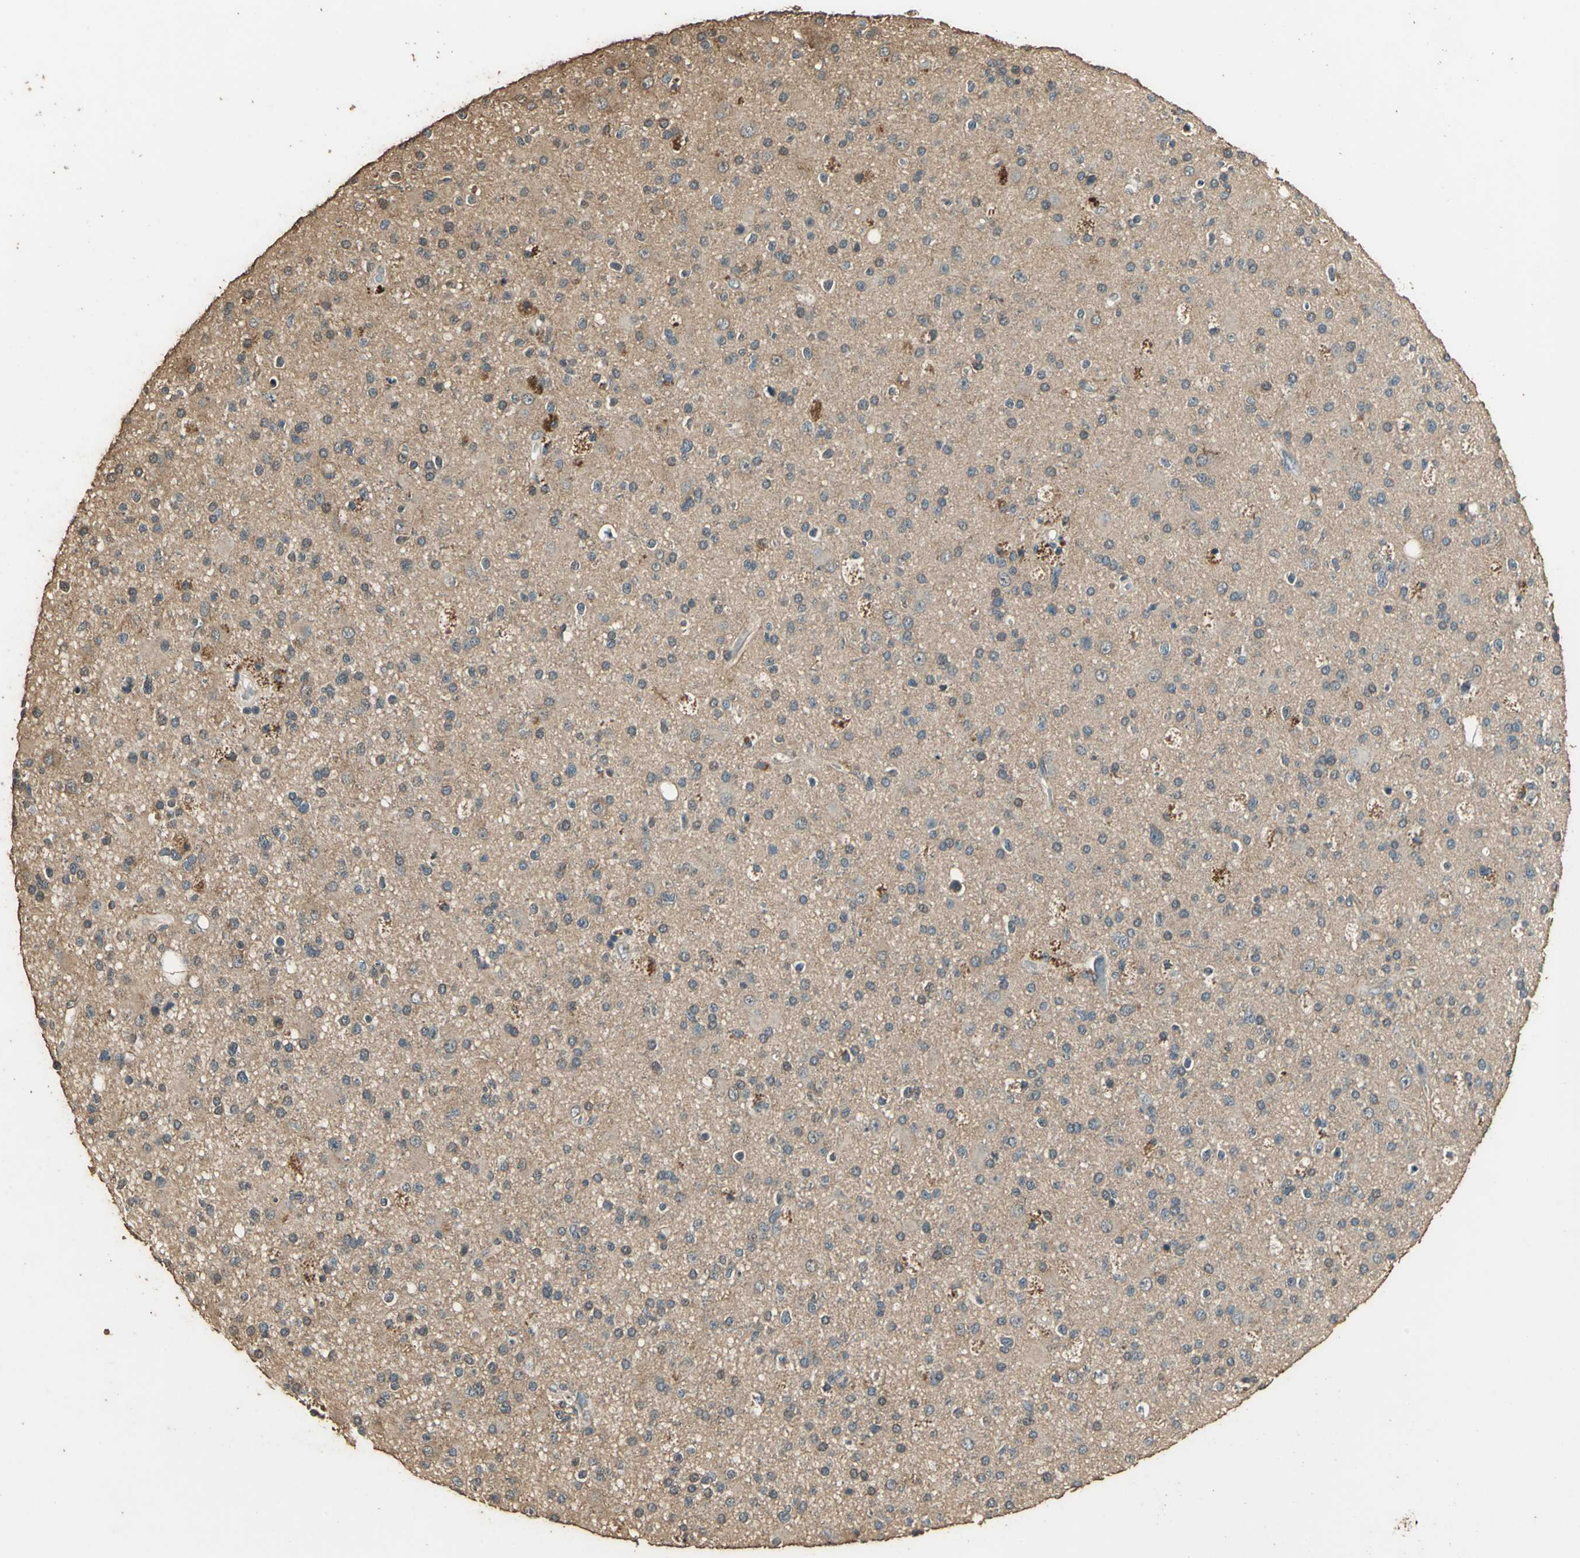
{"staining": {"intensity": "weak", "quantity": ">75%", "location": "cytoplasmic/membranous"}, "tissue": "glioma", "cell_type": "Tumor cells", "image_type": "cancer", "snomed": [{"axis": "morphology", "description": "Glioma, malignant, High grade"}, {"axis": "topography", "description": "Brain"}], "caption": "An immunohistochemistry photomicrograph of tumor tissue is shown. Protein staining in brown highlights weak cytoplasmic/membranous positivity in malignant high-grade glioma within tumor cells. (DAB (3,3'-diaminobenzidine) IHC with brightfield microscopy, high magnification).", "gene": "TMPRSS4", "patient": {"sex": "male", "age": 33}}